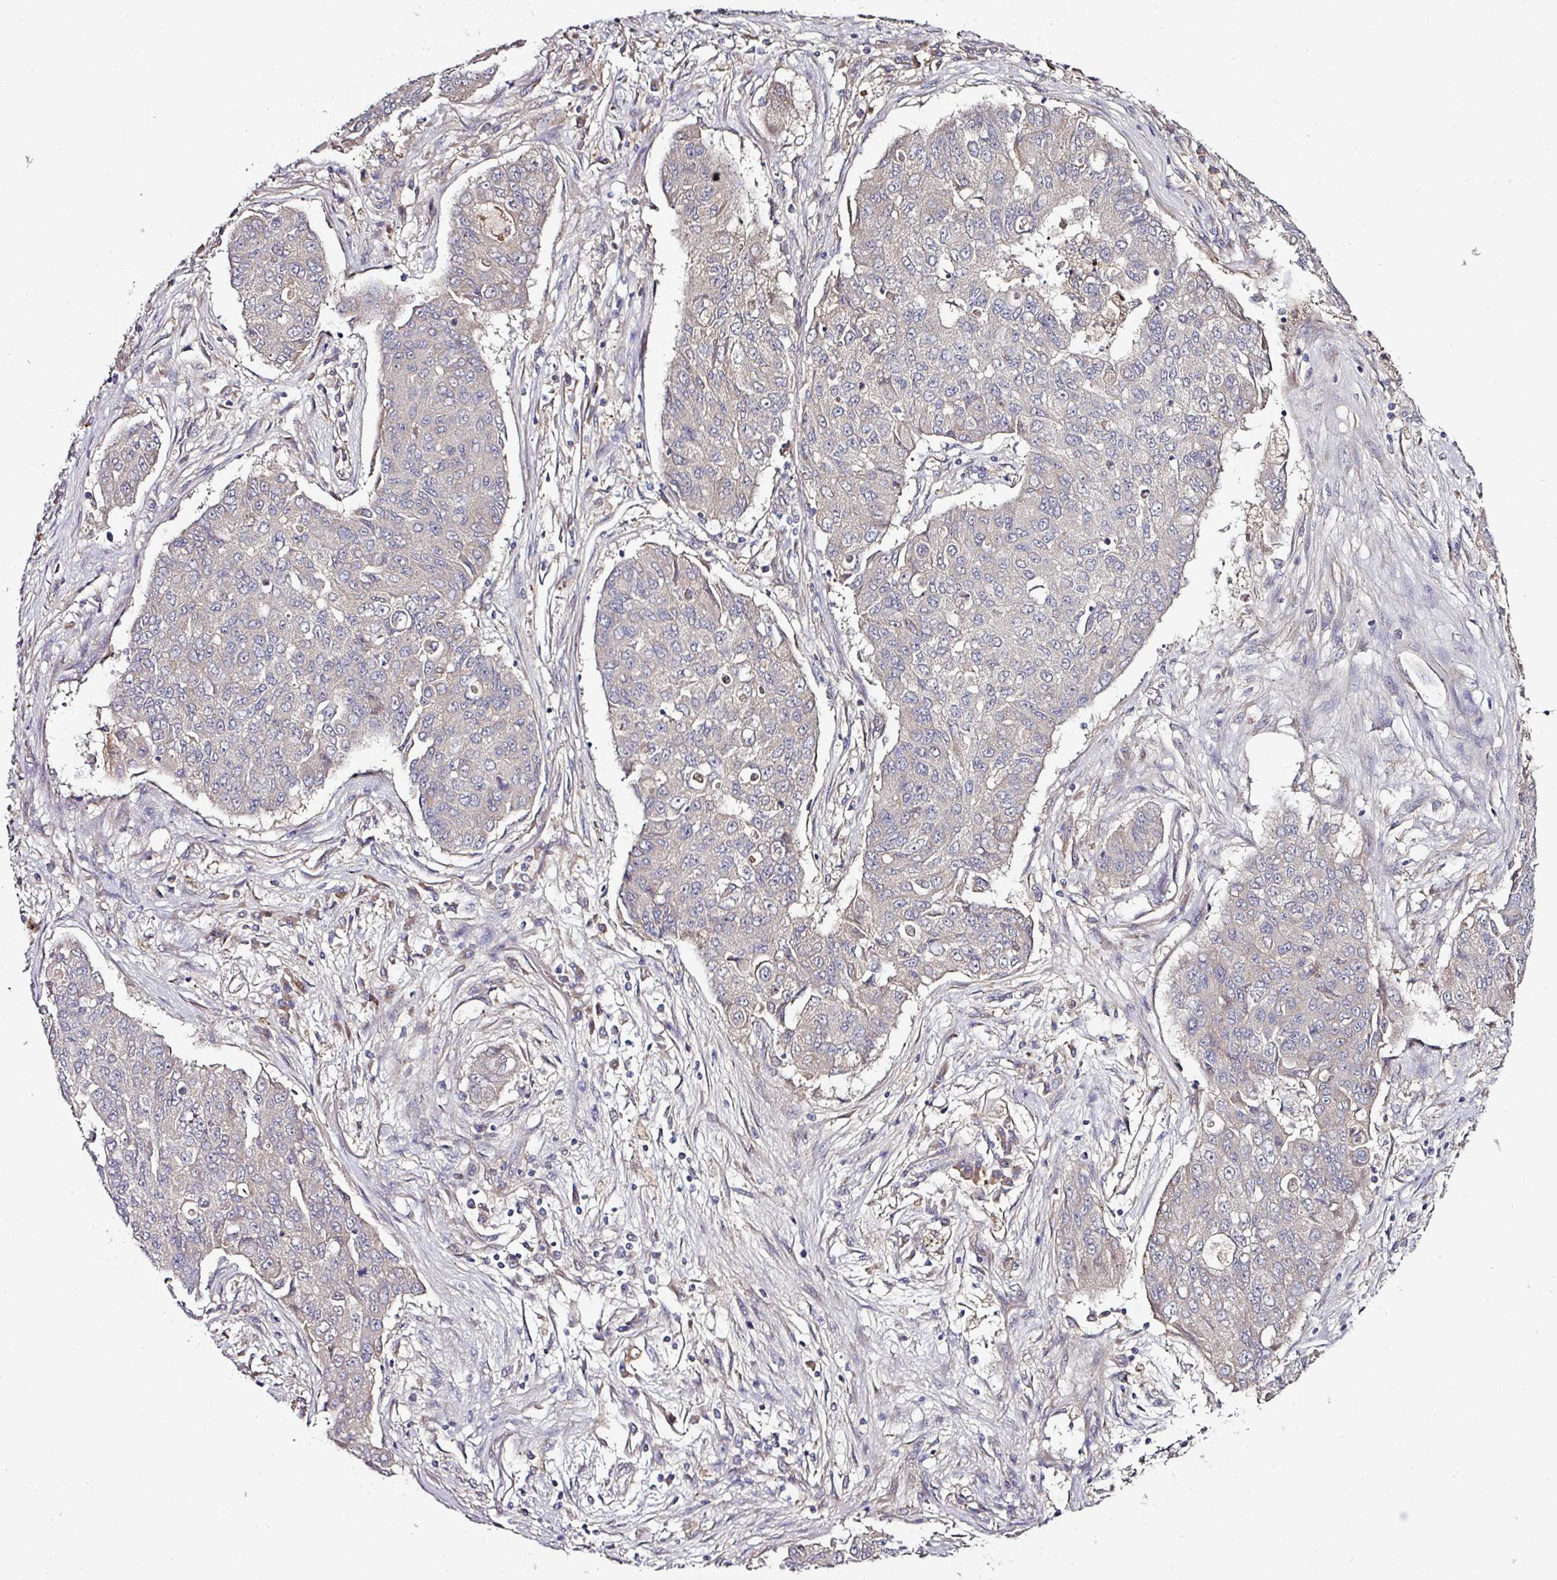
{"staining": {"intensity": "negative", "quantity": "none", "location": "none"}, "tissue": "lung cancer", "cell_type": "Tumor cells", "image_type": "cancer", "snomed": [{"axis": "morphology", "description": "Squamous cell carcinoma, NOS"}, {"axis": "topography", "description": "Lung"}], "caption": "This is a photomicrograph of immunohistochemistry staining of lung cancer (squamous cell carcinoma), which shows no expression in tumor cells.", "gene": "CTDSP2", "patient": {"sex": "male", "age": 74}}